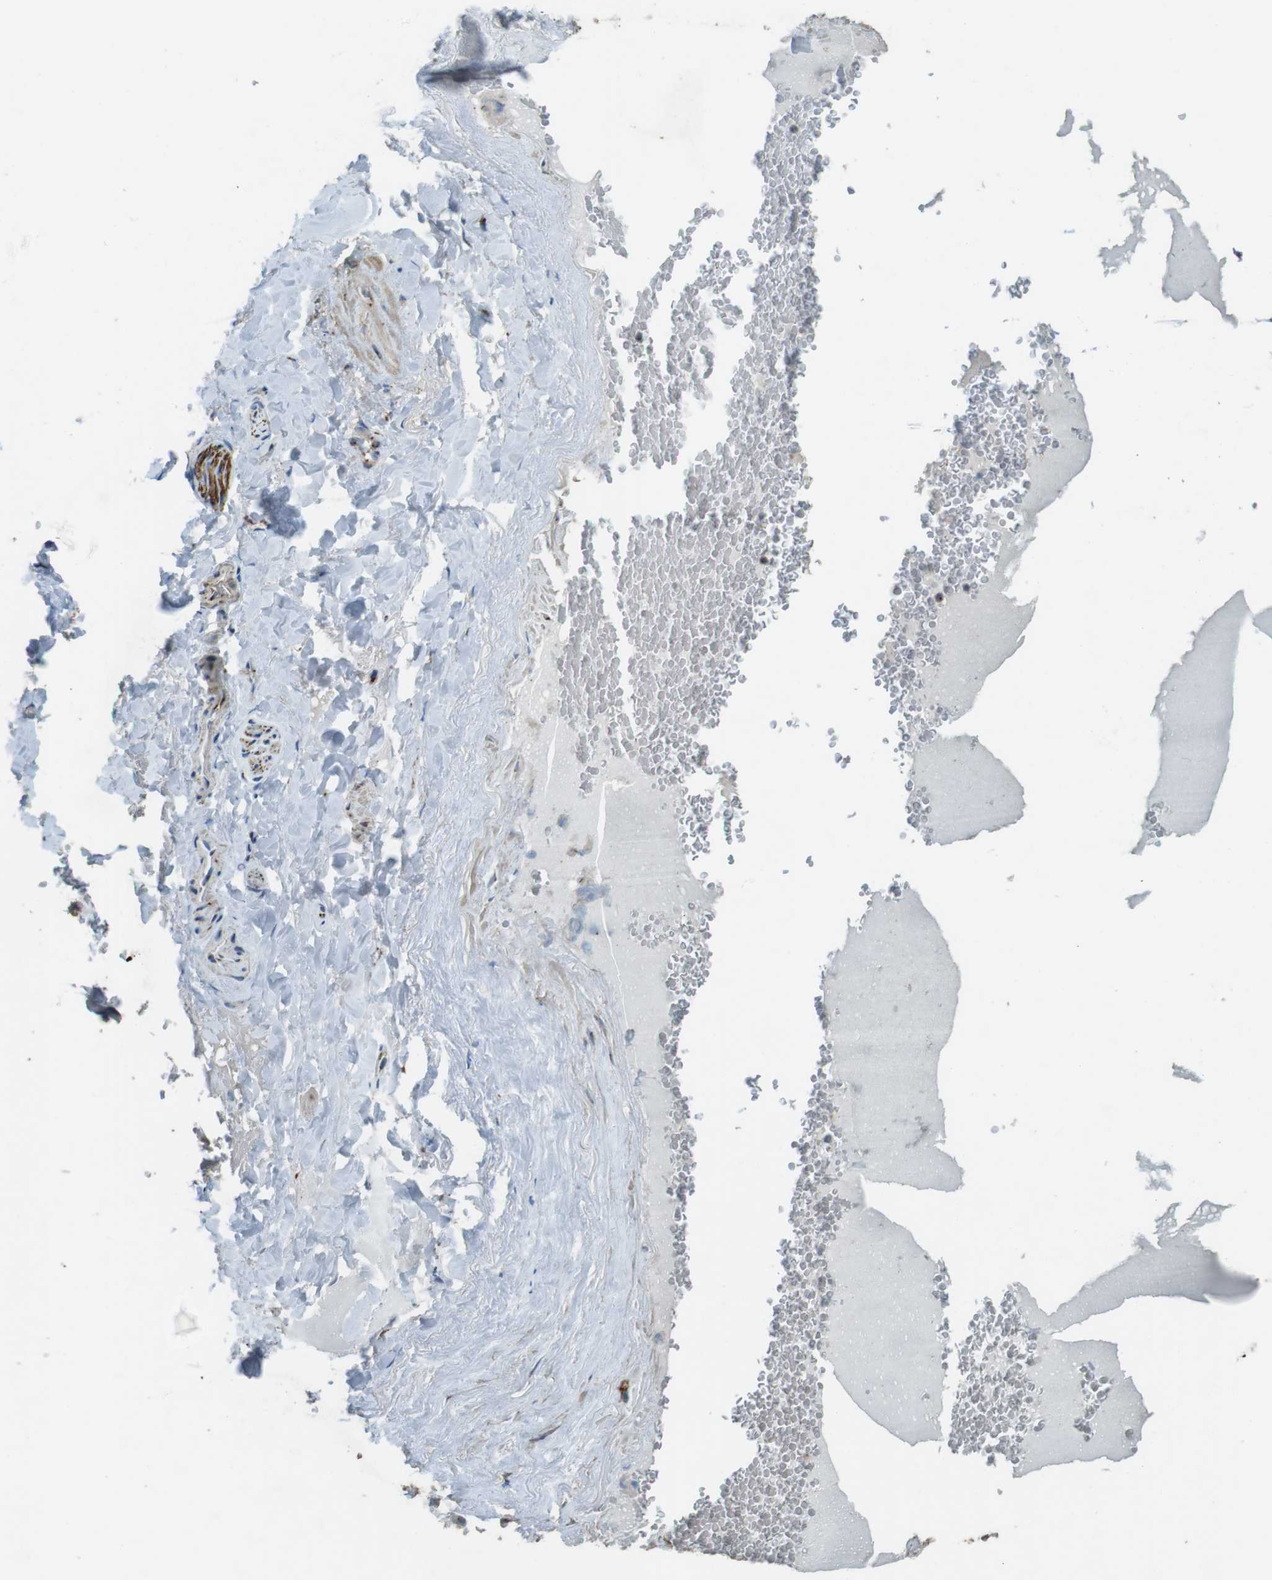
{"staining": {"intensity": "moderate", "quantity": "<25%", "location": "cytoplasmic/membranous"}, "tissue": "adipose tissue", "cell_type": "Adipocytes", "image_type": "normal", "snomed": [{"axis": "morphology", "description": "Normal tissue, NOS"}, {"axis": "topography", "description": "Peripheral nerve tissue"}], "caption": "IHC photomicrograph of unremarkable adipose tissue stained for a protein (brown), which shows low levels of moderate cytoplasmic/membranous expression in about <25% of adipocytes.", "gene": "TMEM115", "patient": {"sex": "male", "age": 70}}